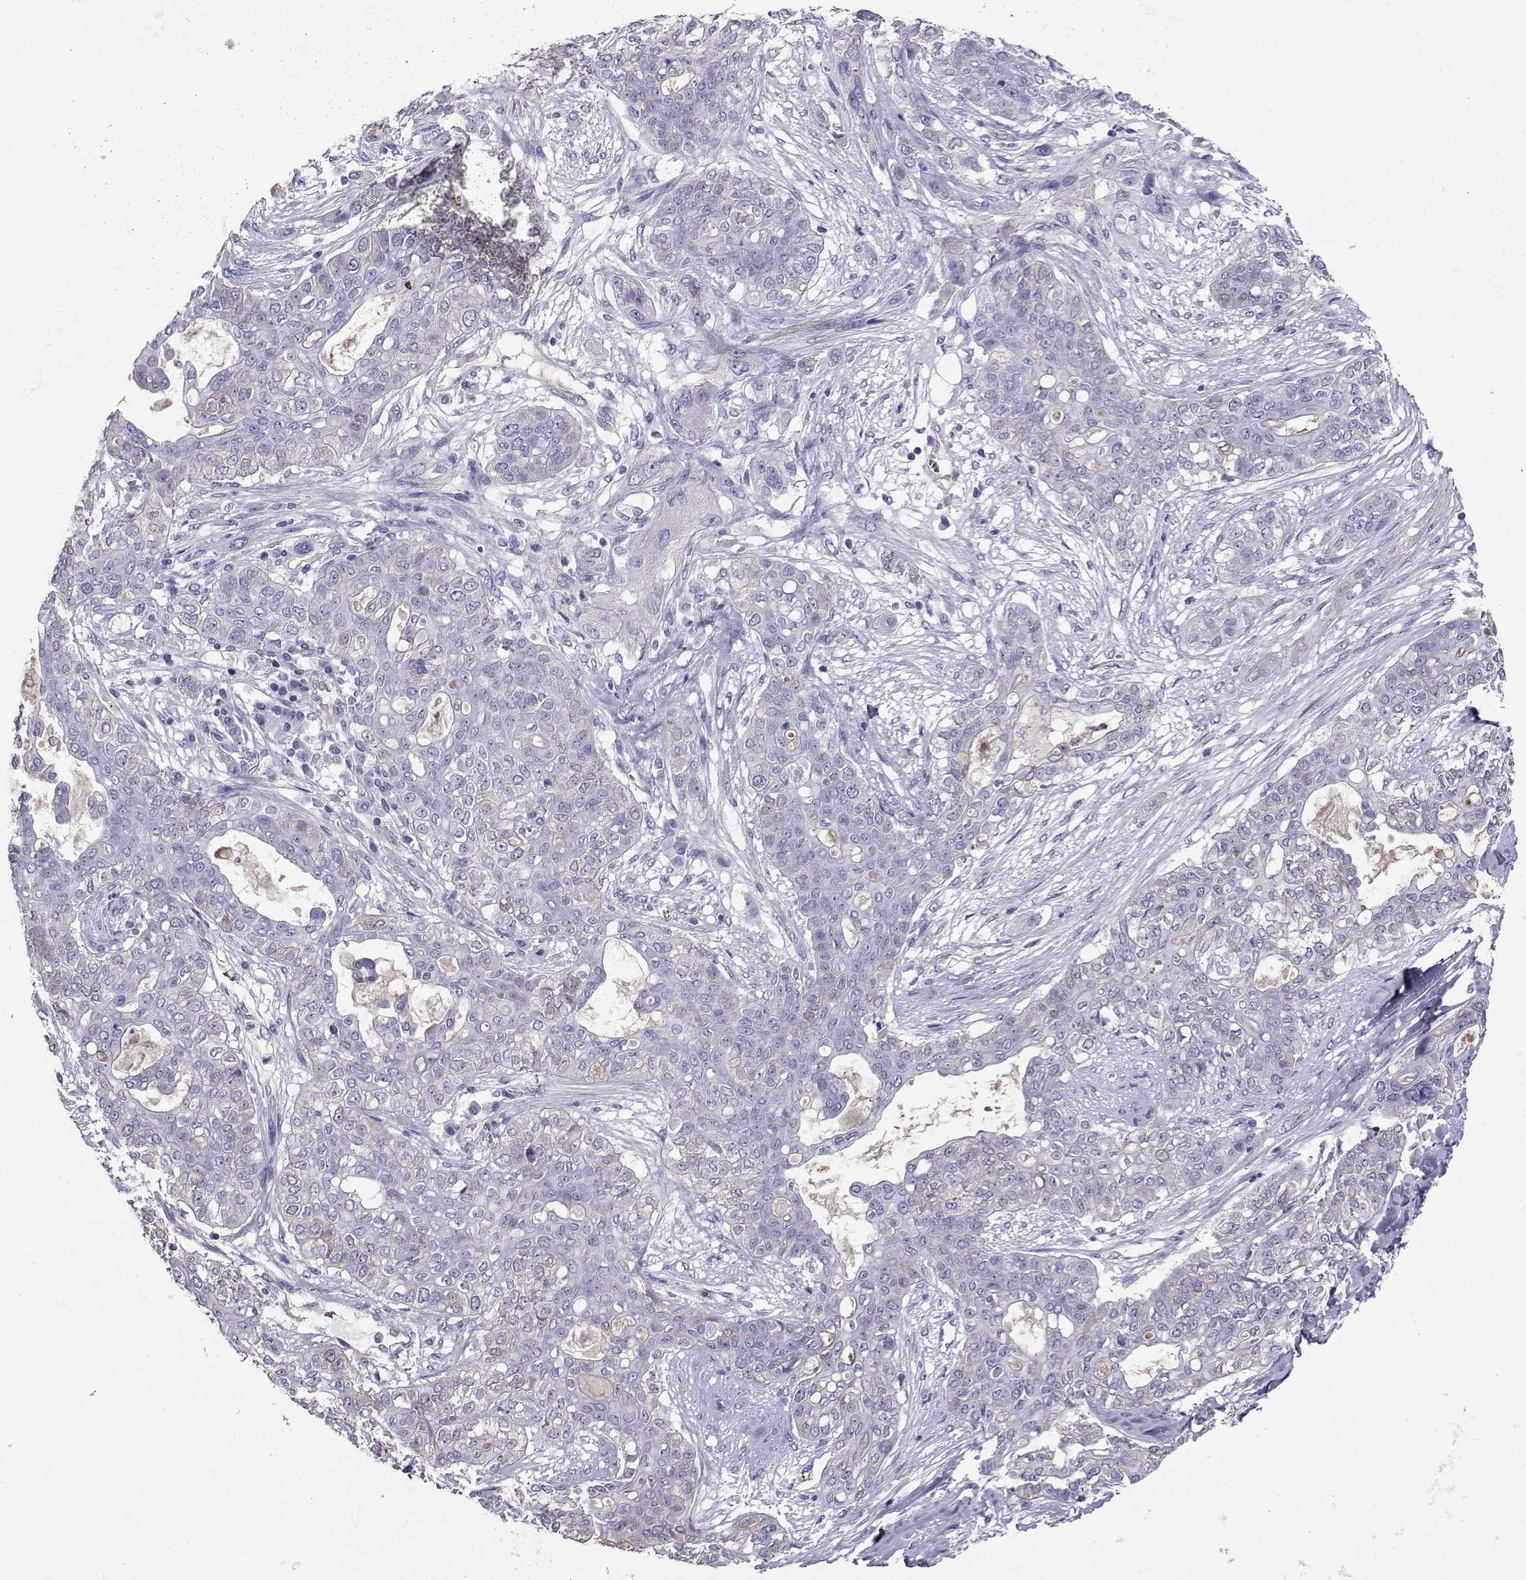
{"staining": {"intensity": "weak", "quantity": ">75%", "location": "cytoplasmic/membranous"}, "tissue": "lung cancer", "cell_type": "Tumor cells", "image_type": "cancer", "snomed": [{"axis": "morphology", "description": "Squamous cell carcinoma, NOS"}, {"axis": "topography", "description": "Lung"}], "caption": "Weak cytoplasmic/membranous protein staining is seen in approximately >75% of tumor cells in lung cancer (squamous cell carcinoma).", "gene": "CLUL1", "patient": {"sex": "female", "age": 70}}